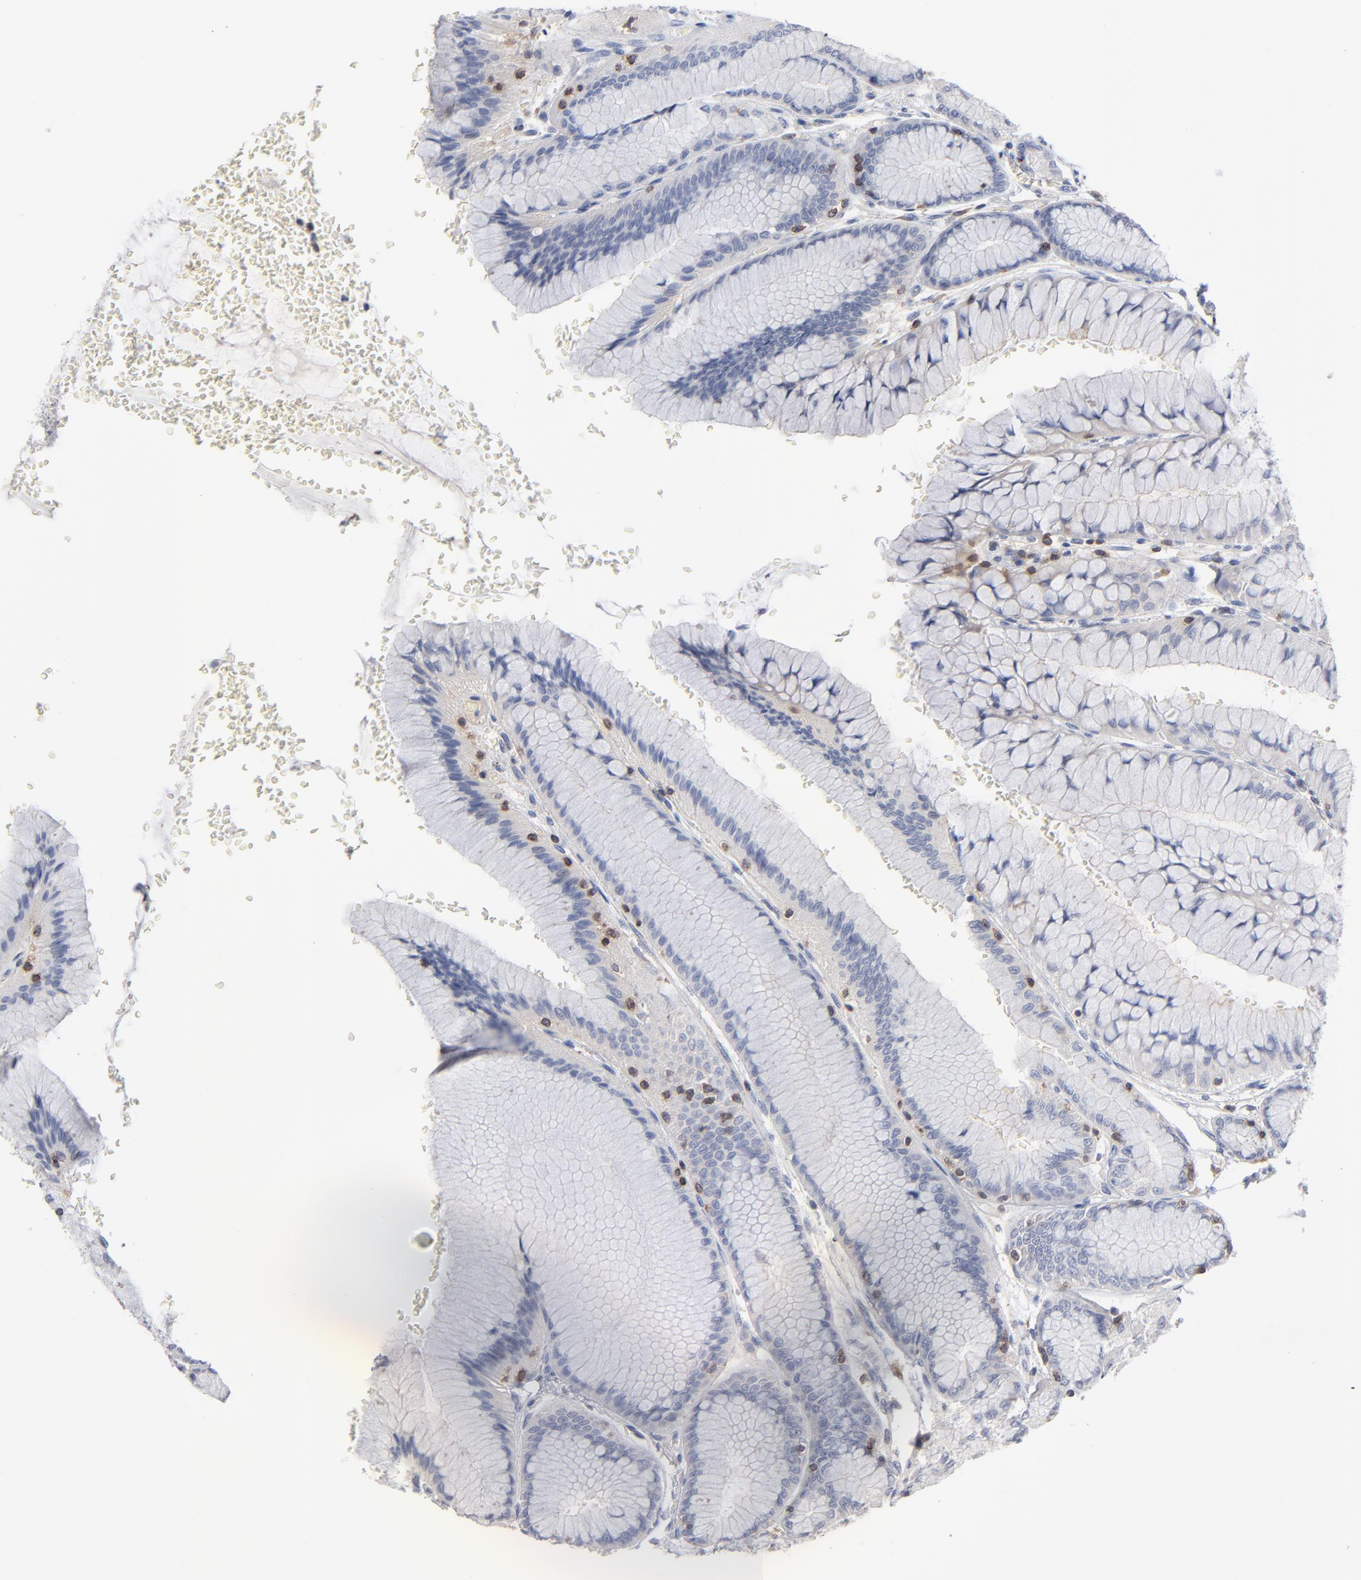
{"staining": {"intensity": "weak", "quantity": "<25%", "location": "cytoplasmic/membranous"}, "tissue": "stomach", "cell_type": "Glandular cells", "image_type": "normal", "snomed": [{"axis": "morphology", "description": "Normal tissue, NOS"}, {"axis": "morphology", "description": "Adenocarcinoma, NOS"}, {"axis": "topography", "description": "Stomach"}, {"axis": "topography", "description": "Stomach, lower"}], "caption": "Human stomach stained for a protein using immunohistochemistry demonstrates no staining in glandular cells.", "gene": "PDLIM2", "patient": {"sex": "female", "age": 65}}